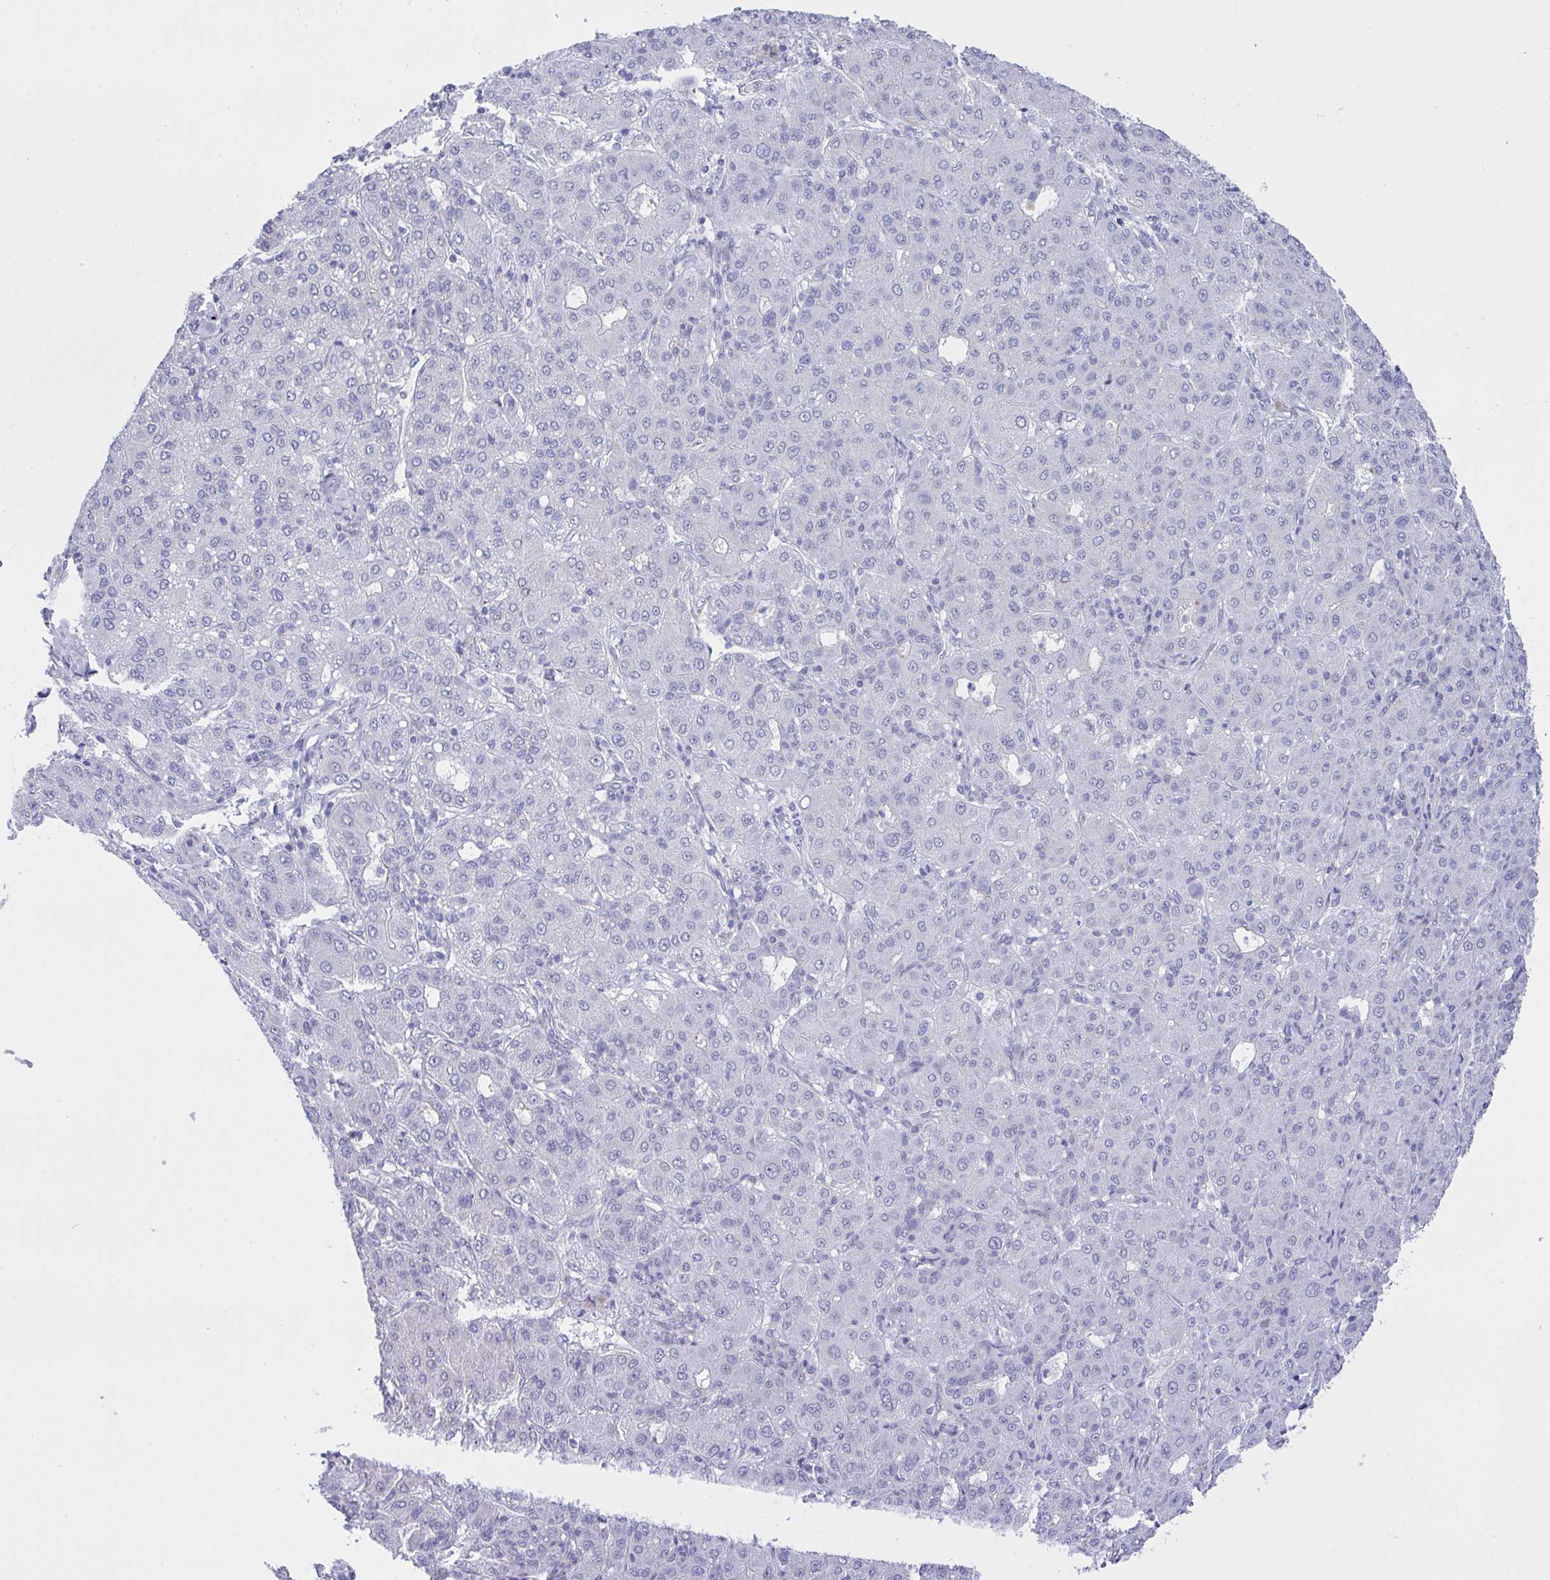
{"staining": {"intensity": "negative", "quantity": "none", "location": "none"}, "tissue": "liver cancer", "cell_type": "Tumor cells", "image_type": "cancer", "snomed": [{"axis": "morphology", "description": "Carcinoma, Hepatocellular, NOS"}, {"axis": "topography", "description": "Liver"}], "caption": "Immunohistochemistry (IHC) micrograph of neoplastic tissue: human liver cancer stained with DAB (3,3'-diaminobenzidine) reveals no significant protein staining in tumor cells.", "gene": "FBXL22", "patient": {"sex": "male", "age": 65}}